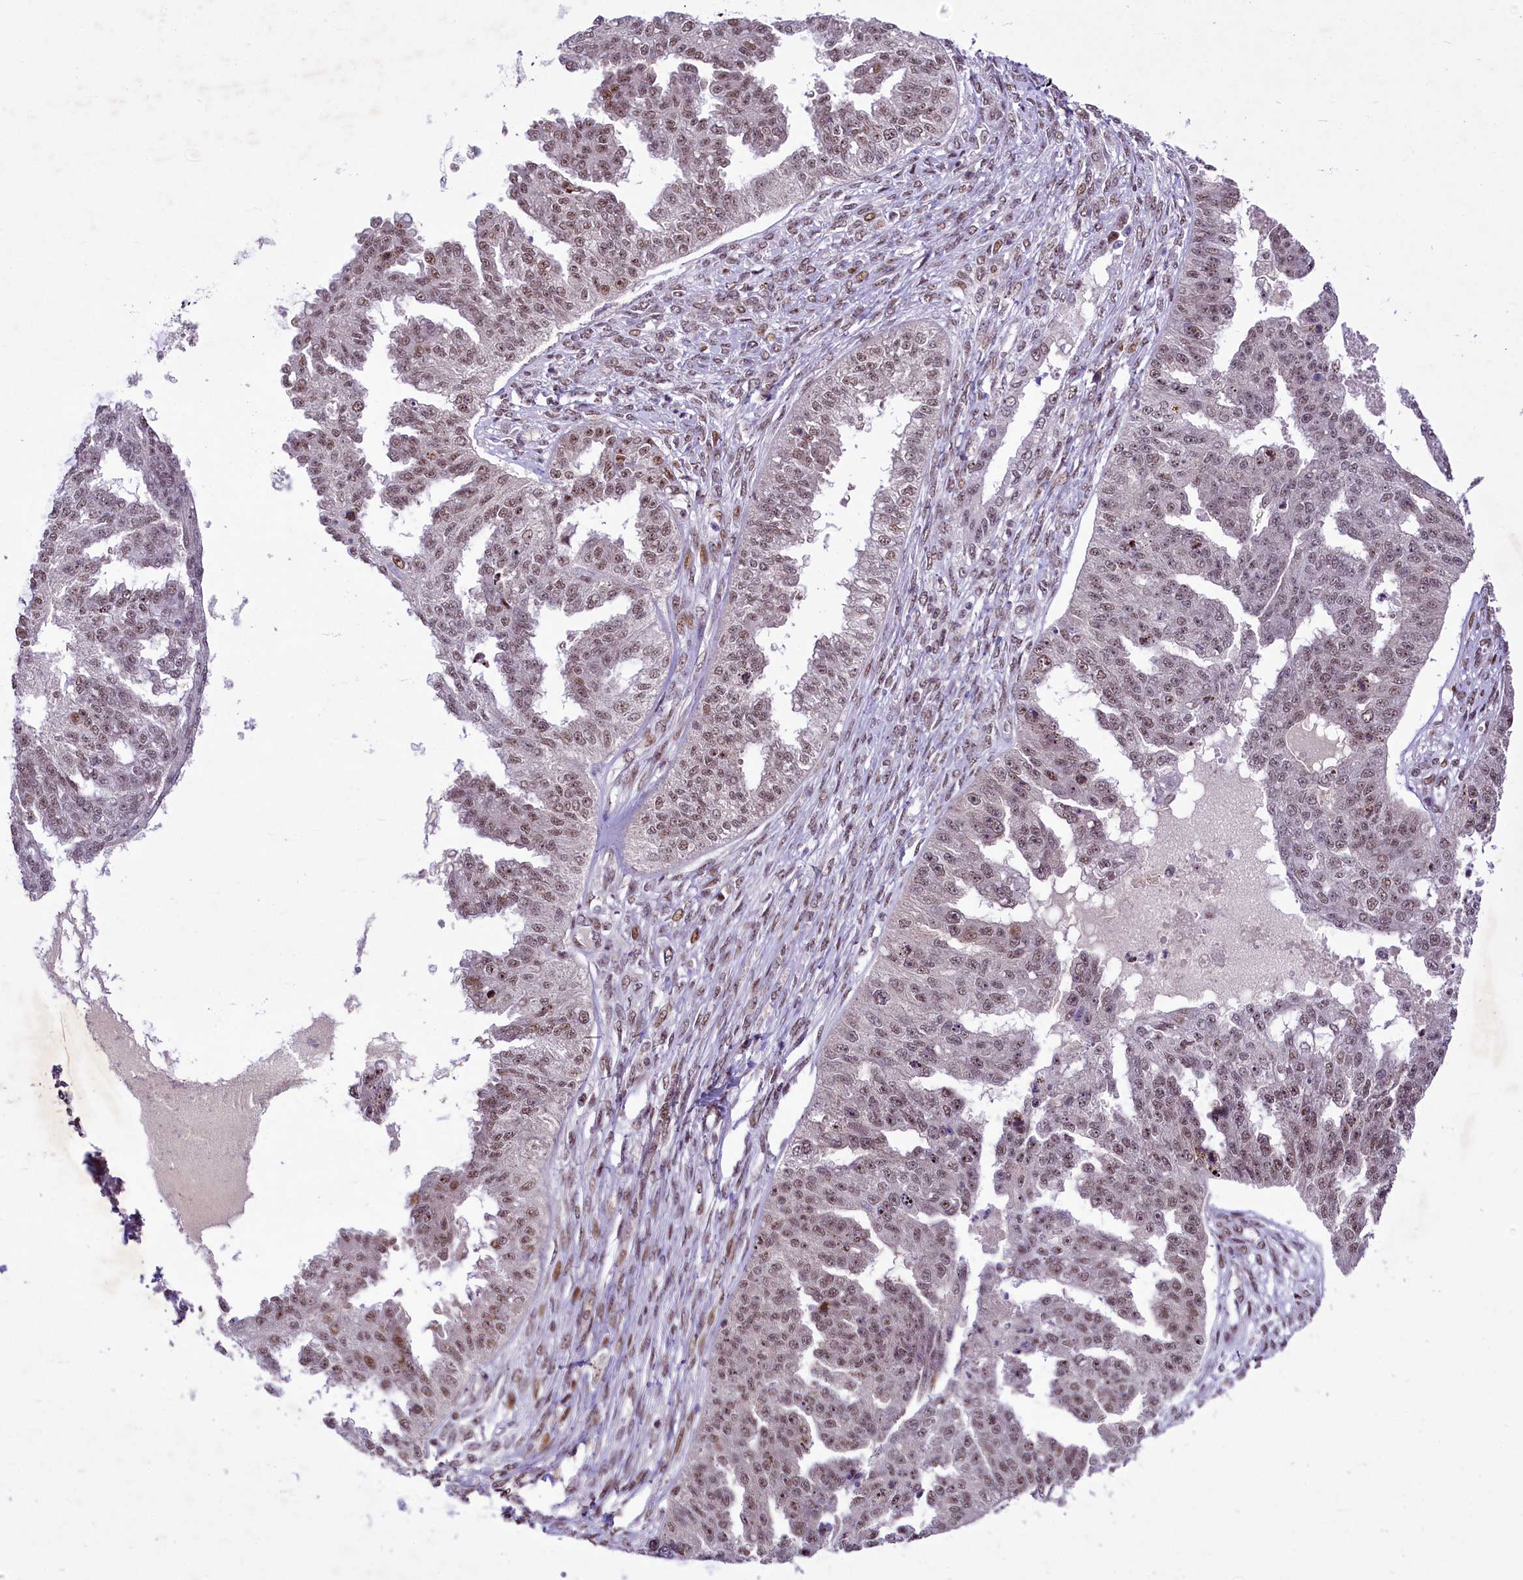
{"staining": {"intensity": "moderate", "quantity": ">75%", "location": "nuclear"}, "tissue": "ovarian cancer", "cell_type": "Tumor cells", "image_type": "cancer", "snomed": [{"axis": "morphology", "description": "Cystadenocarcinoma, serous, NOS"}, {"axis": "topography", "description": "Ovary"}], "caption": "Ovarian cancer (serous cystadenocarcinoma) was stained to show a protein in brown. There is medium levels of moderate nuclear expression in about >75% of tumor cells.", "gene": "ANKS3", "patient": {"sex": "female", "age": 58}}